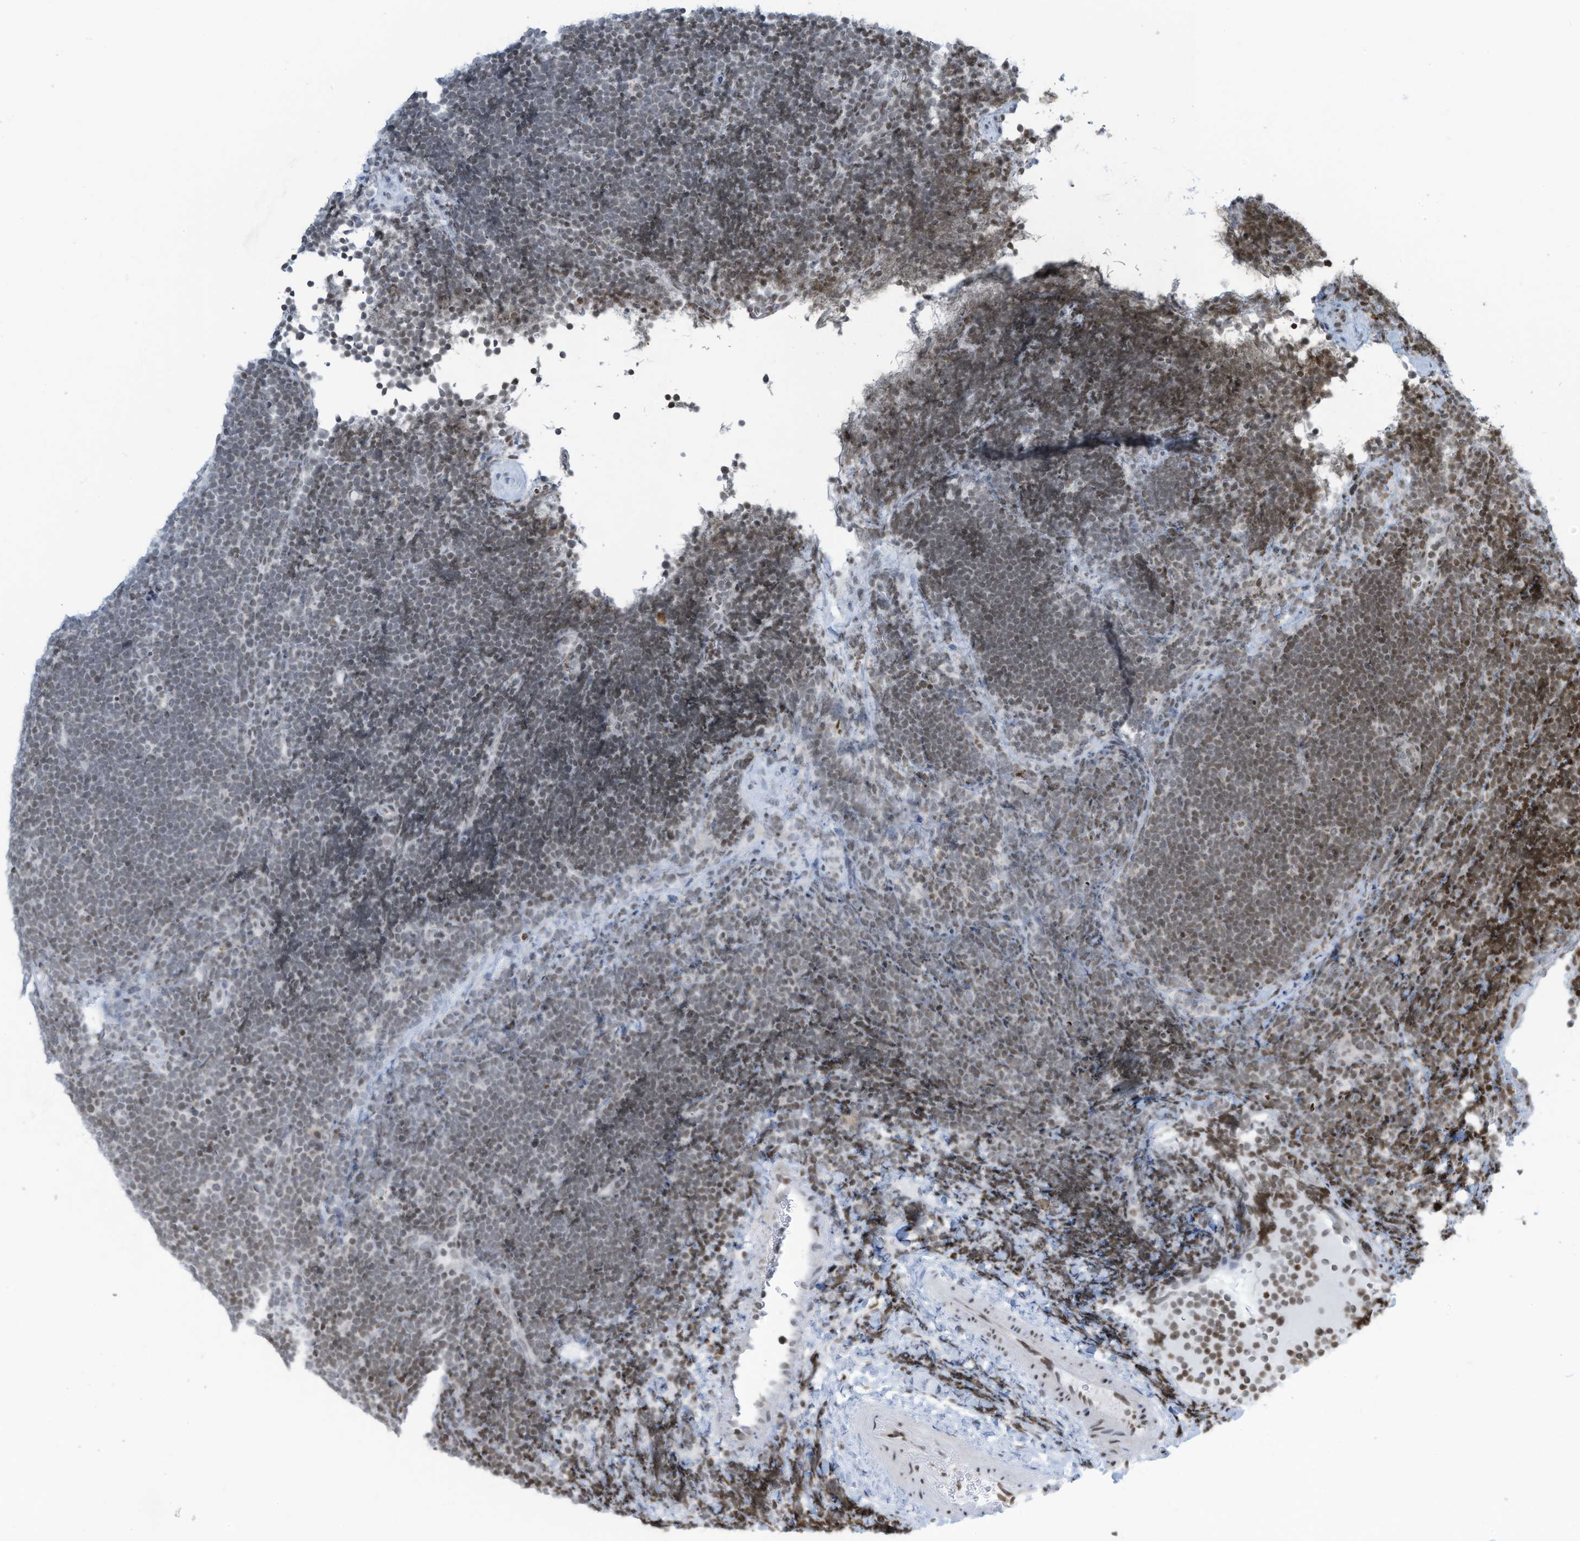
{"staining": {"intensity": "weak", "quantity": "<25%", "location": "nuclear"}, "tissue": "lymphoma", "cell_type": "Tumor cells", "image_type": "cancer", "snomed": [{"axis": "morphology", "description": "Malignant lymphoma, non-Hodgkin's type, High grade"}, {"axis": "topography", "description": "Lymph node"}], "caption": "IHC histopathology image of neoplastic tissue: high-grade malignant lymphoma, non-Hodgkin's type stained with DAB (3,3'-diaminobenzidine) exhibits no significant protein positivity in tumor cells.", "gene": "ADI1", "patient": {"sex": "male", "age": 13}}